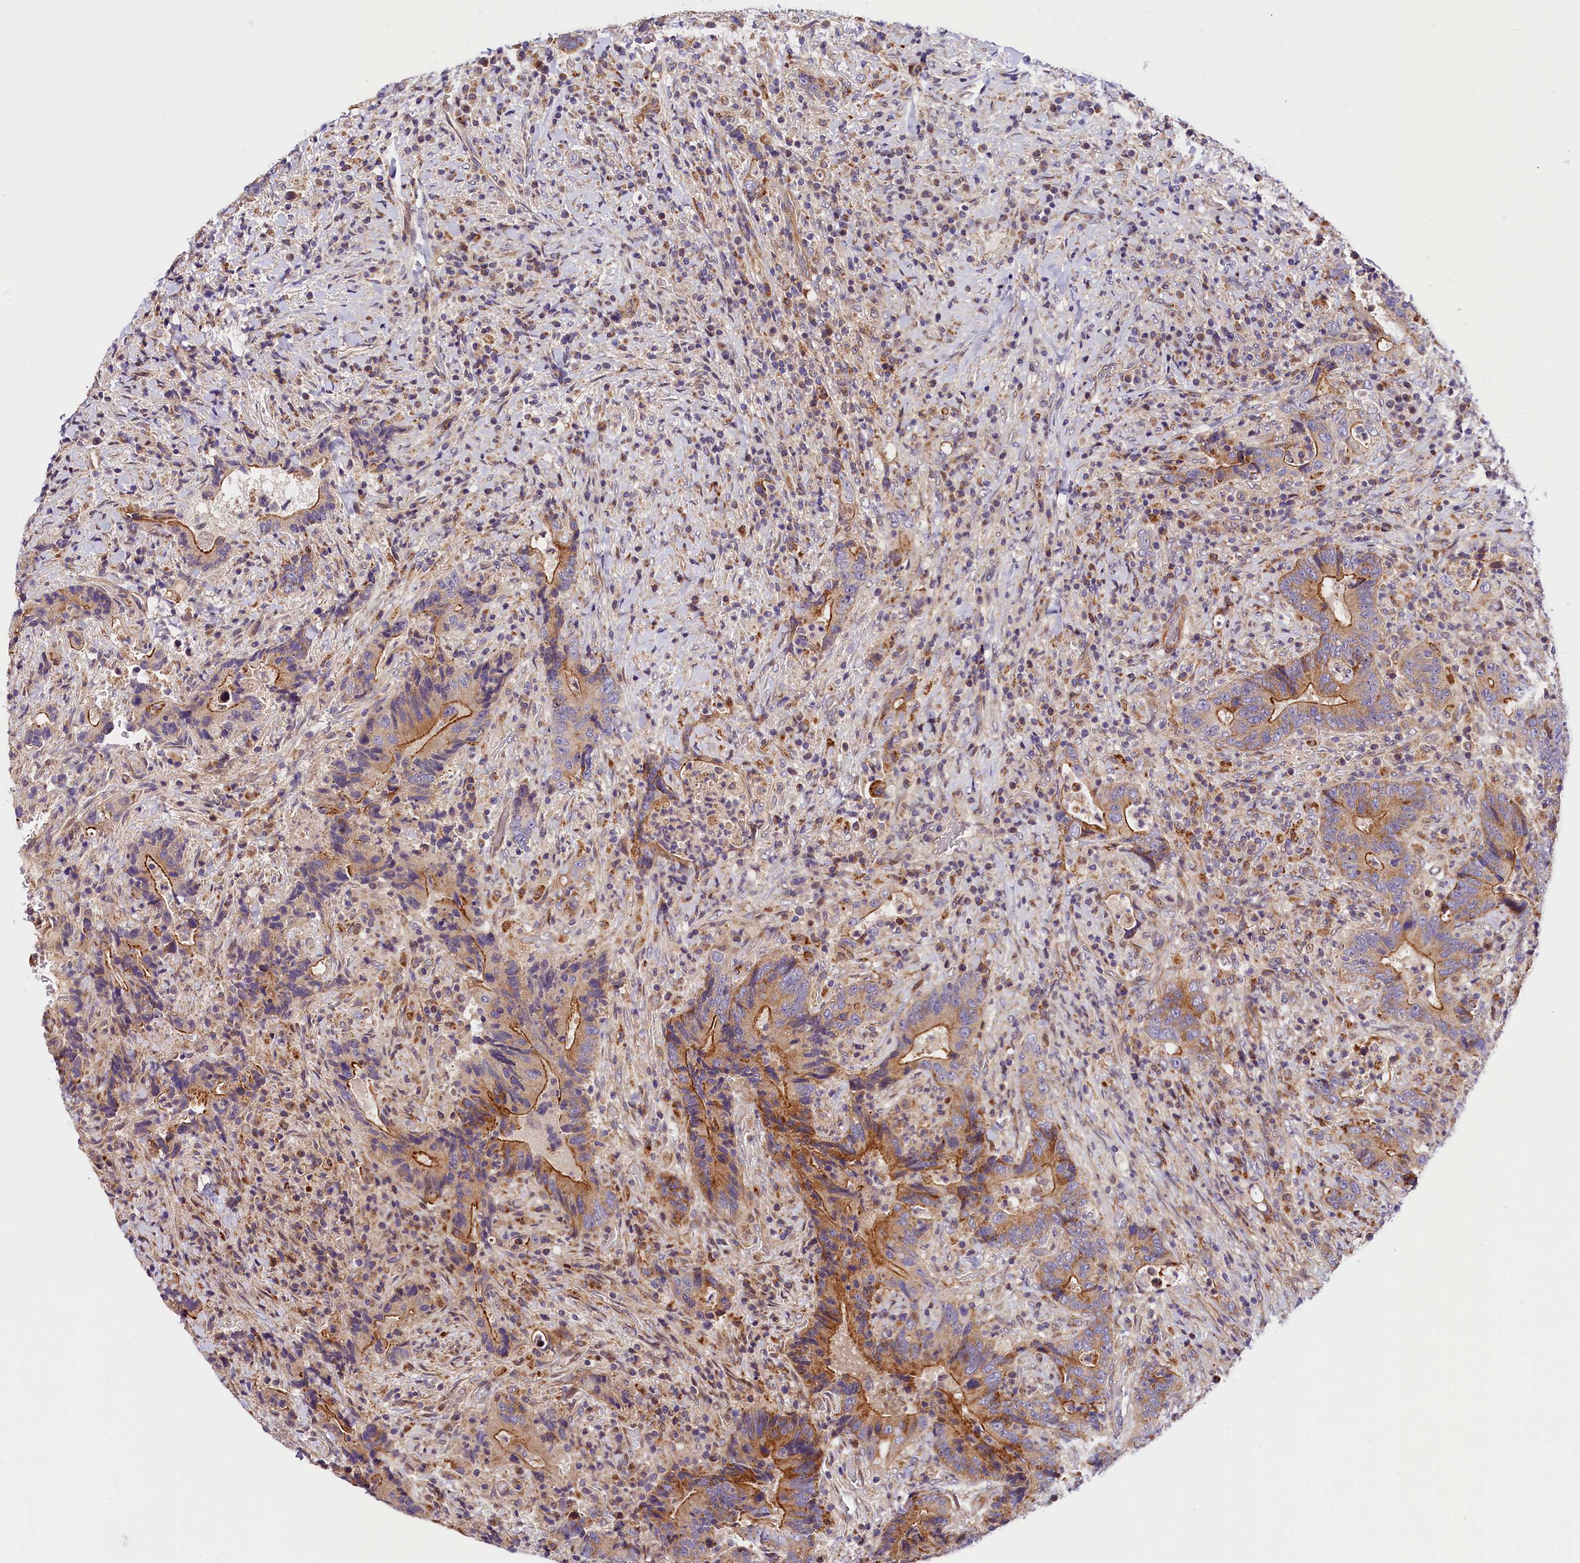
{"staining": {"intensity": "moderate", "quantity": "25%-75%", "location": "cytoplasmic/membranous"}, "tissue": "colorectal cancer", "cell_type": "Tumor cells", "image_type": "cancer", "snomed": [{"axis": "morphology", "description": "Adenocarcinoma, NOS"}, {"axis": "topography", "description": "Colon"}], "caption": "IHC histopathology image of neoplastic tissue: human colorectal cancer (adenocarcinoma) stained using immunohistochemistry exhibits medium levels of moderate protein expression localized specifically in the cytoplasmic/membranous of tumor cells, appearing as a cytoplasmic/membranous brown color.", "gene": "ARMC6", "patient": {"sex": "female", "age": 75}}